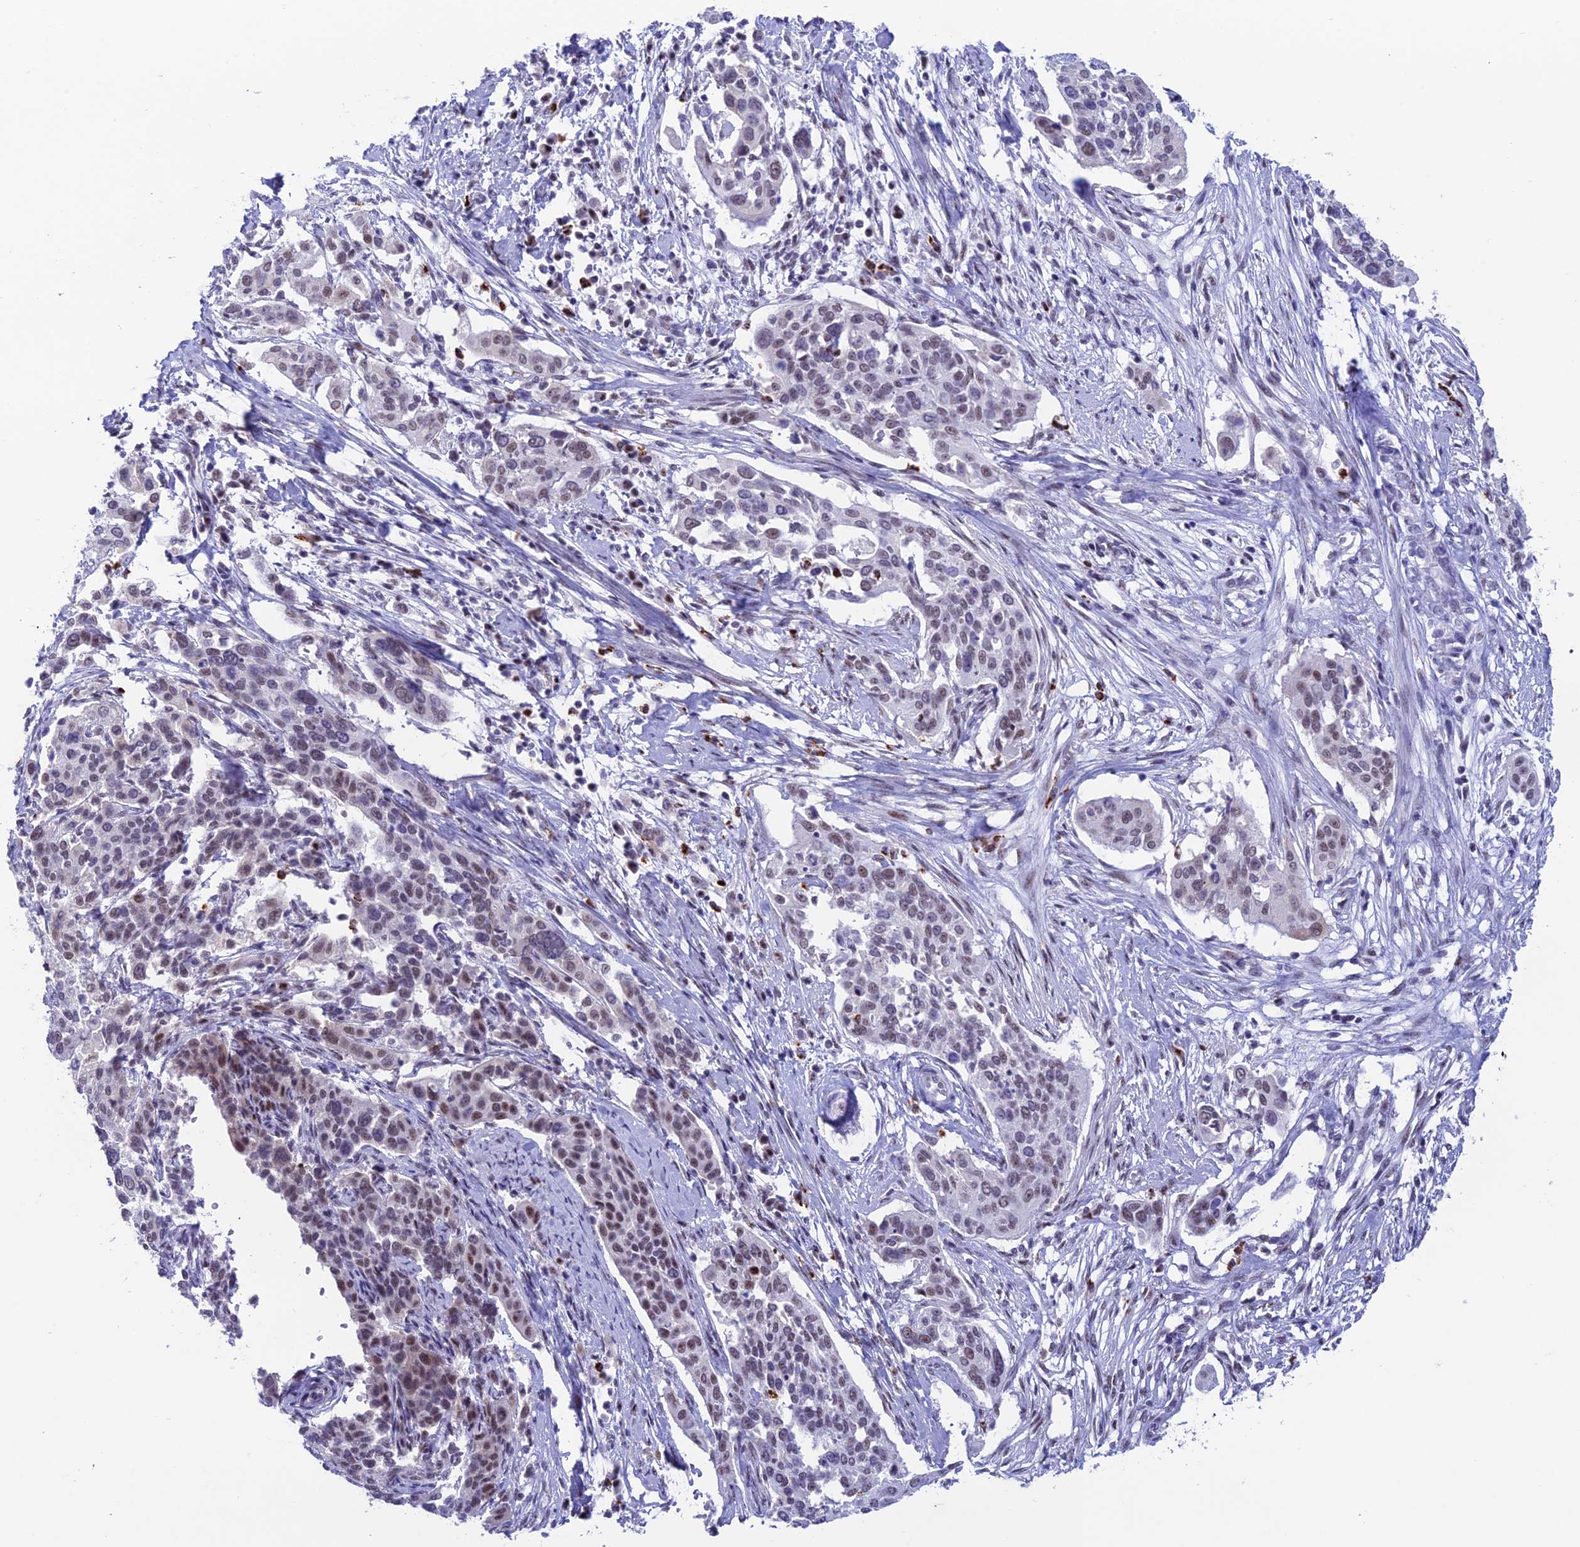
{"staining": {"intensity": "negative", "quantity": "none", "location": "none"}, "tissue": "cervical cancer", "cell_type": "Tumor cells", "image_type": "cancer", "snomed": [{"axis": "morphology", "description": "Squamous cell carcinoma, NOS"}, {"axis": "topography", "description": "Cervix"}], "caption": "Micrograph shows no significant protein expression in tumor cells of cervical cancer. Nuclei are stained in blue.", "gene": "MFSD2B", "patient": {"sex": "female", "age": 44}}